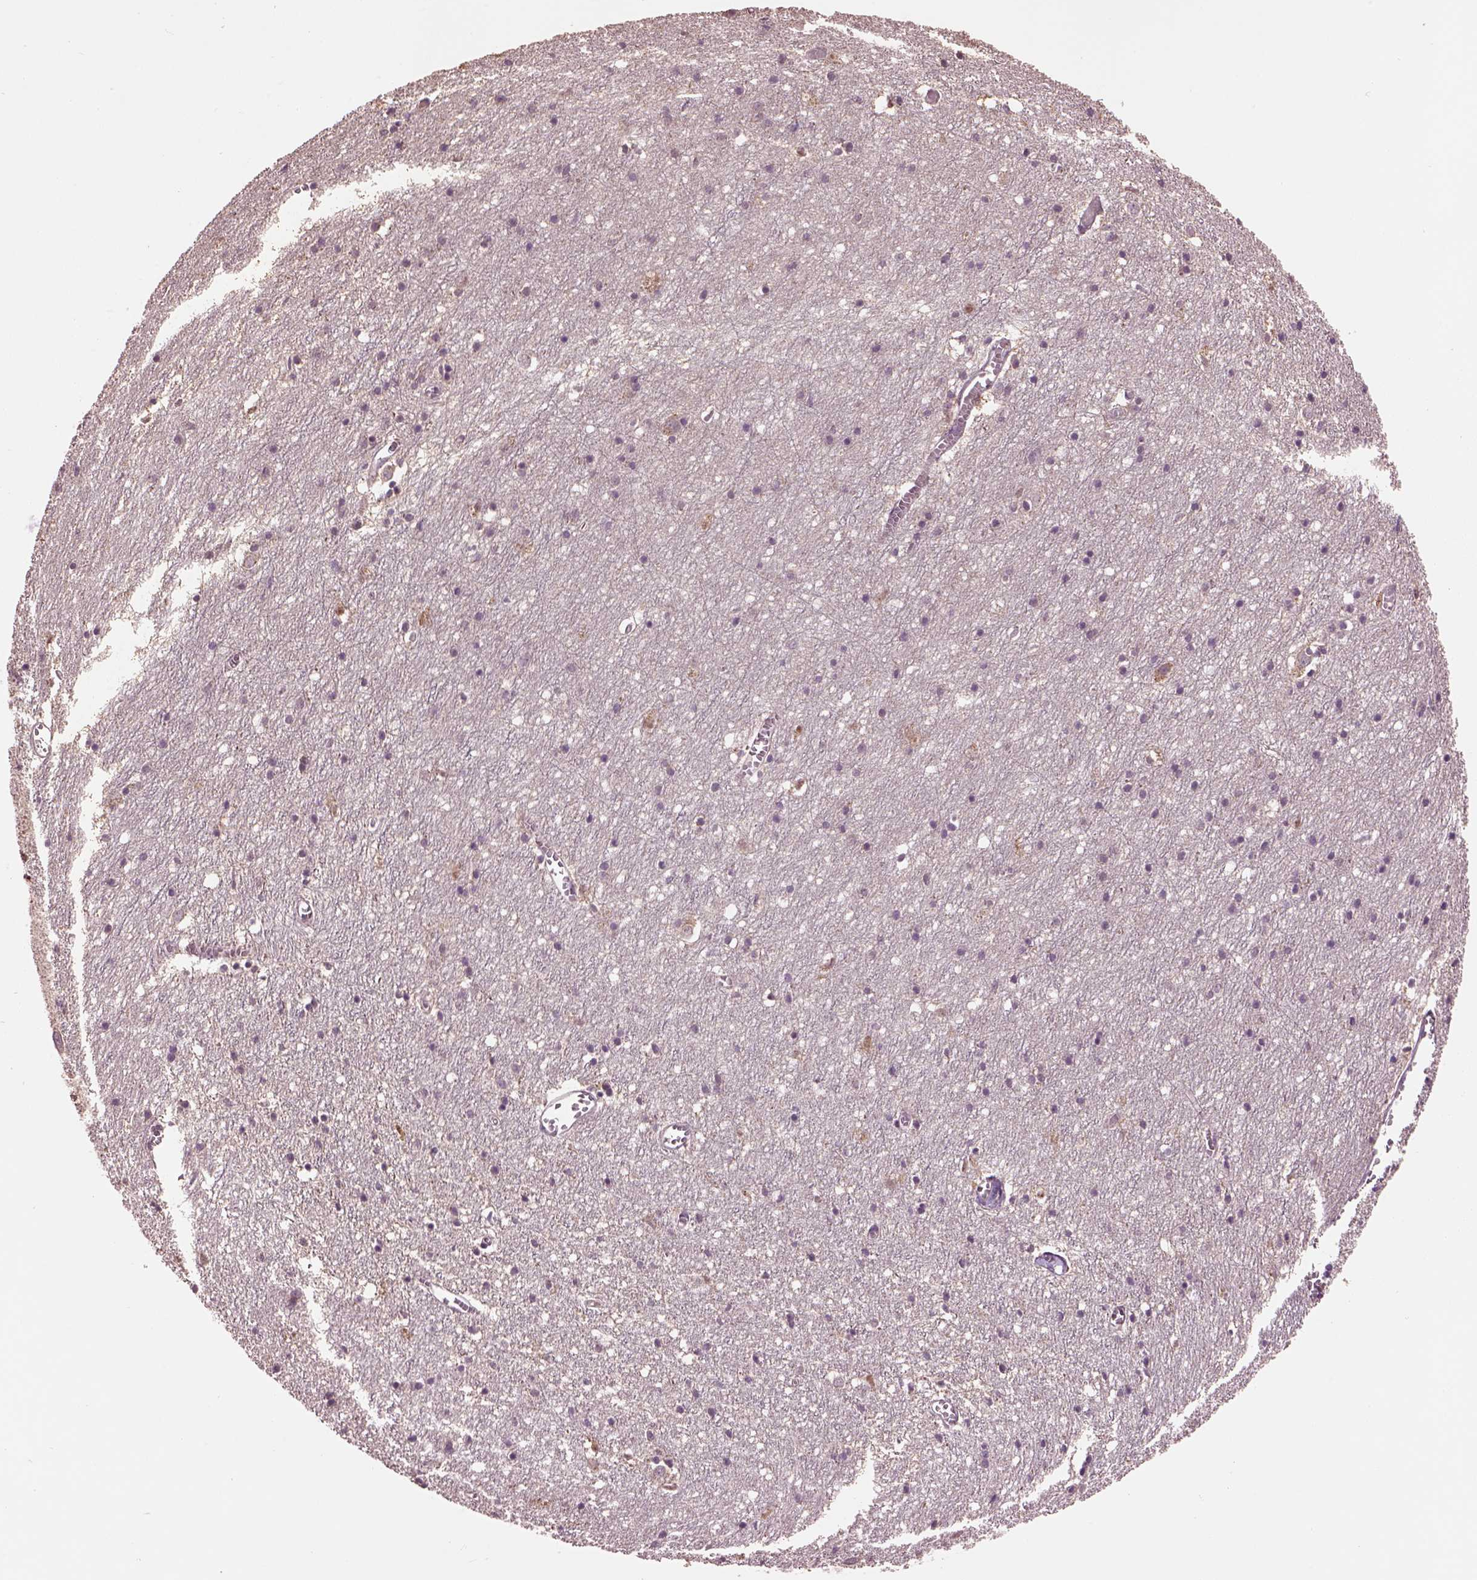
{"staining": {"intensity": "negative", "quantity": "none", "location": "none"}, "tissue": "cerebral cortex", "cell_type": "Endothelial cells", "image_type": "normal", "snomed": [{"axis": "morphology", "description": "Normal tissue, NOS"}, {"axis": "topography", "description": "Cerebral cortex"}], "caption": "Immunohistochemistry image of unremarkable cerebral cortex stained for a protein (brown), which exhibits no positivity in endothelial cells.", "gene": "MTHFS", "patient": {"sex": "male", "age": 70}}